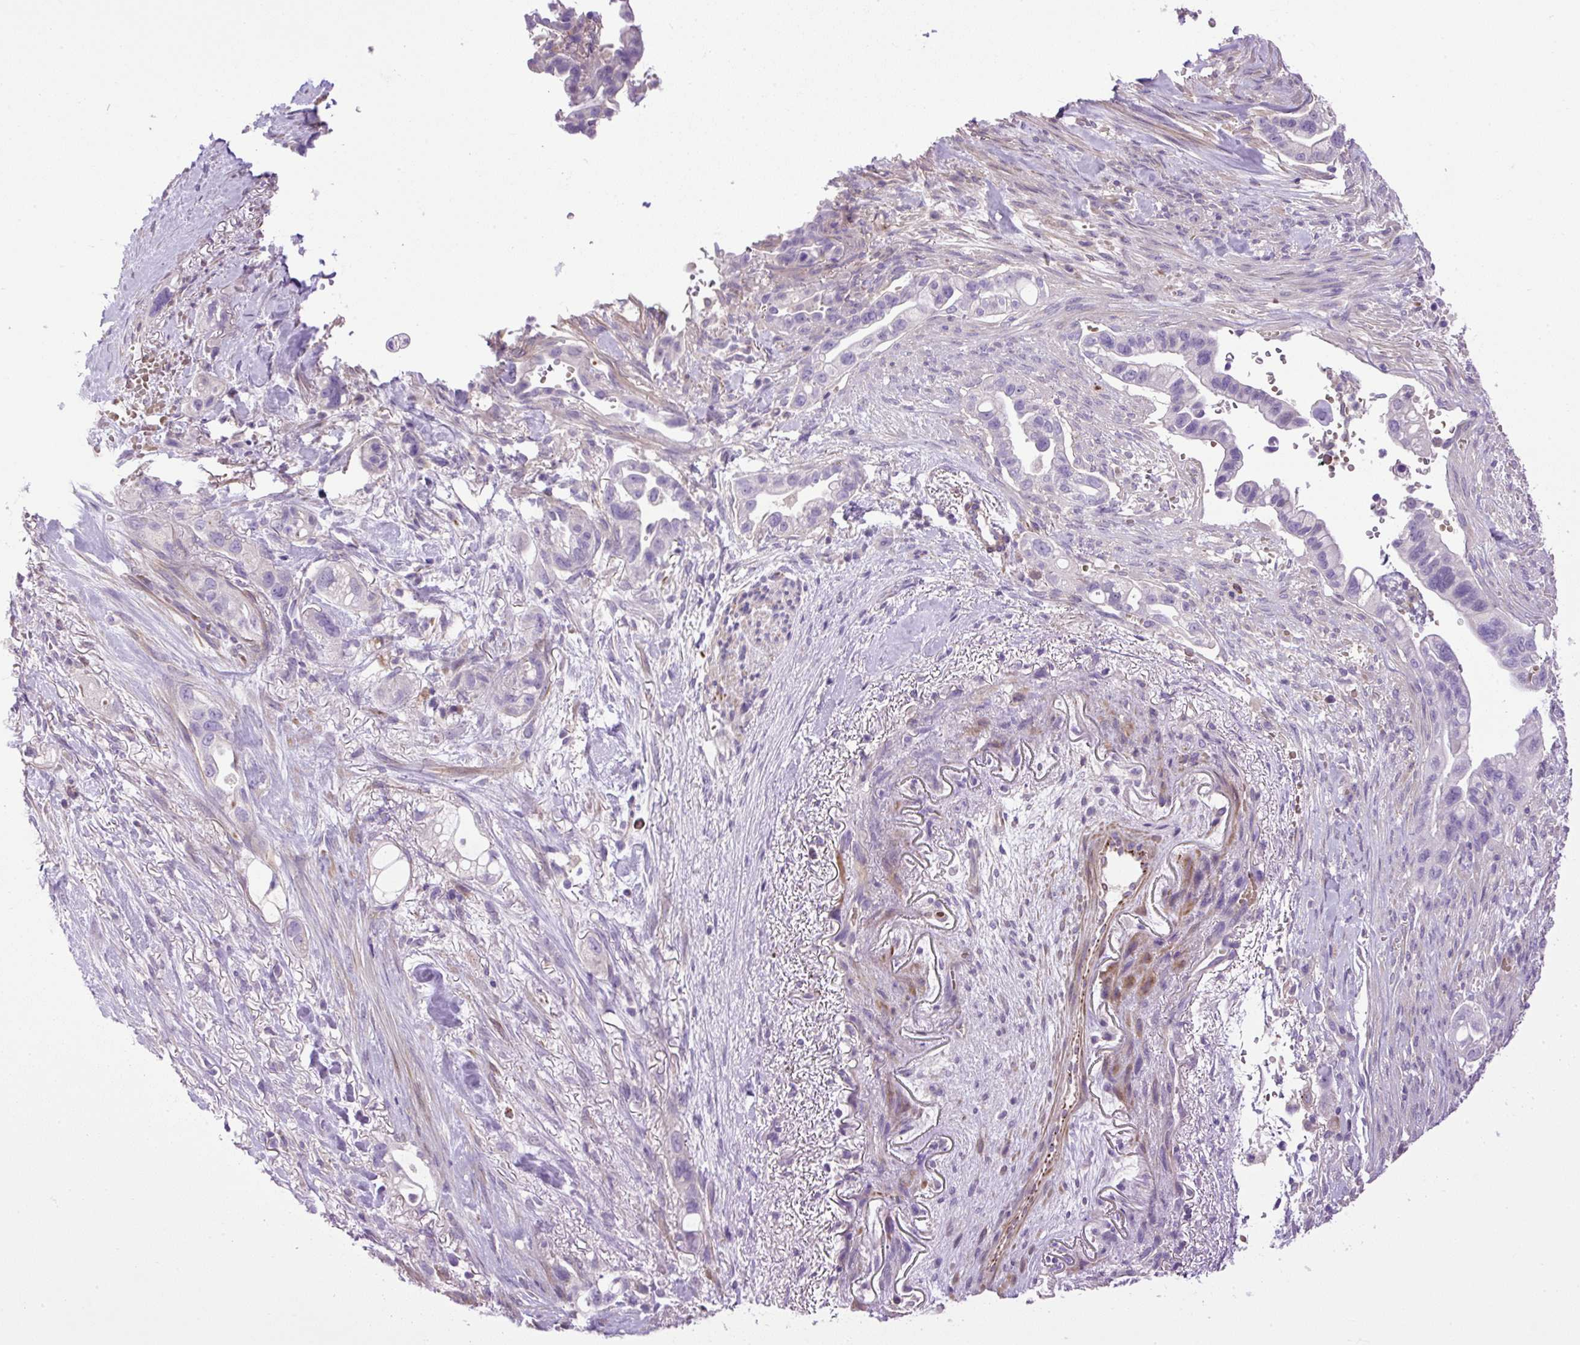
{"staining": {"intensity": "negative", "quantity": "none", "location": "none"}, "tissue": "pancreatic cancer", "cell_type": "Tumor cells", "image_type": "cancer", "snomed": [{"axis": "morphology", "description": "Adenocarcinoma, NOS"}, {"axis": "topography", "description": "Pancreas"}], "caption": "A micrograph of pancreatic adenocarcinoma stained for a protein shows no brown staining in tumor cells. (Stains: DAB (3,3'-diaminobenzidine) immunohistochemistry with hematoxylin counter stain, Microscopy: brightfield microscopy at high magnification).", "gene": "VWA7", "patient": {"sex": "male", "age": 44}}